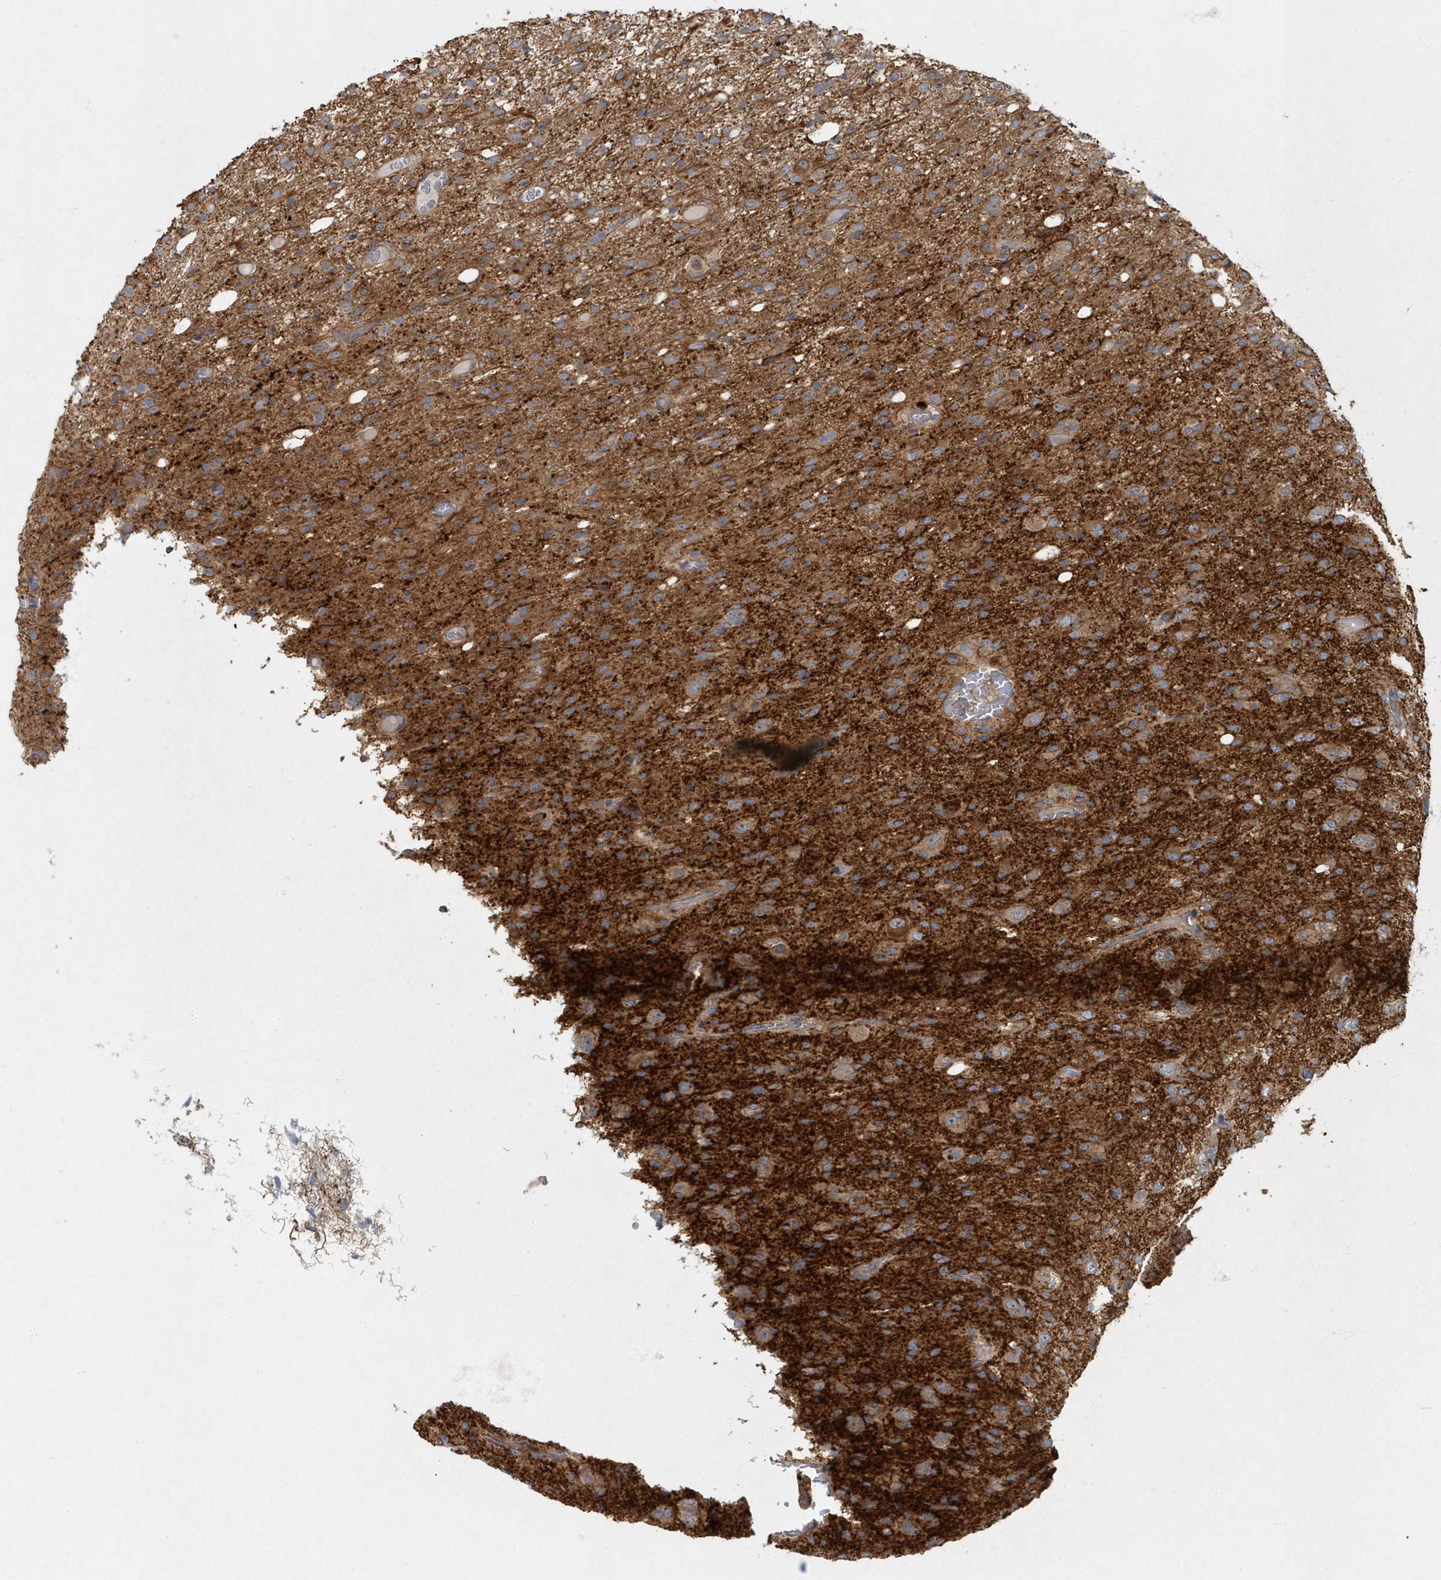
{"staining": {"intensity": "moderate", "quantity": "<25%", "location": "cytoplasmic/membranous"}, "tissue": "glioma", "cell_type": "Tumor cells", "image_type": "cancer", "snomed": [{"axis": "morphology", "description": "Glioma, malignant, High grade"}, {"axis": "topography", "description": "Brain"}], "caption": "DAB (3,3'-diaminobenzidine) immunohistochemical staining of glioma displays moderate cytoplasmic/membranous protein staining in about <25% of tumor cells. The protein is shown in brown color, while the nuclei are stained blue.", "gene": "ARHGEF38", "patient": {"sex": "female", "age": 59}}